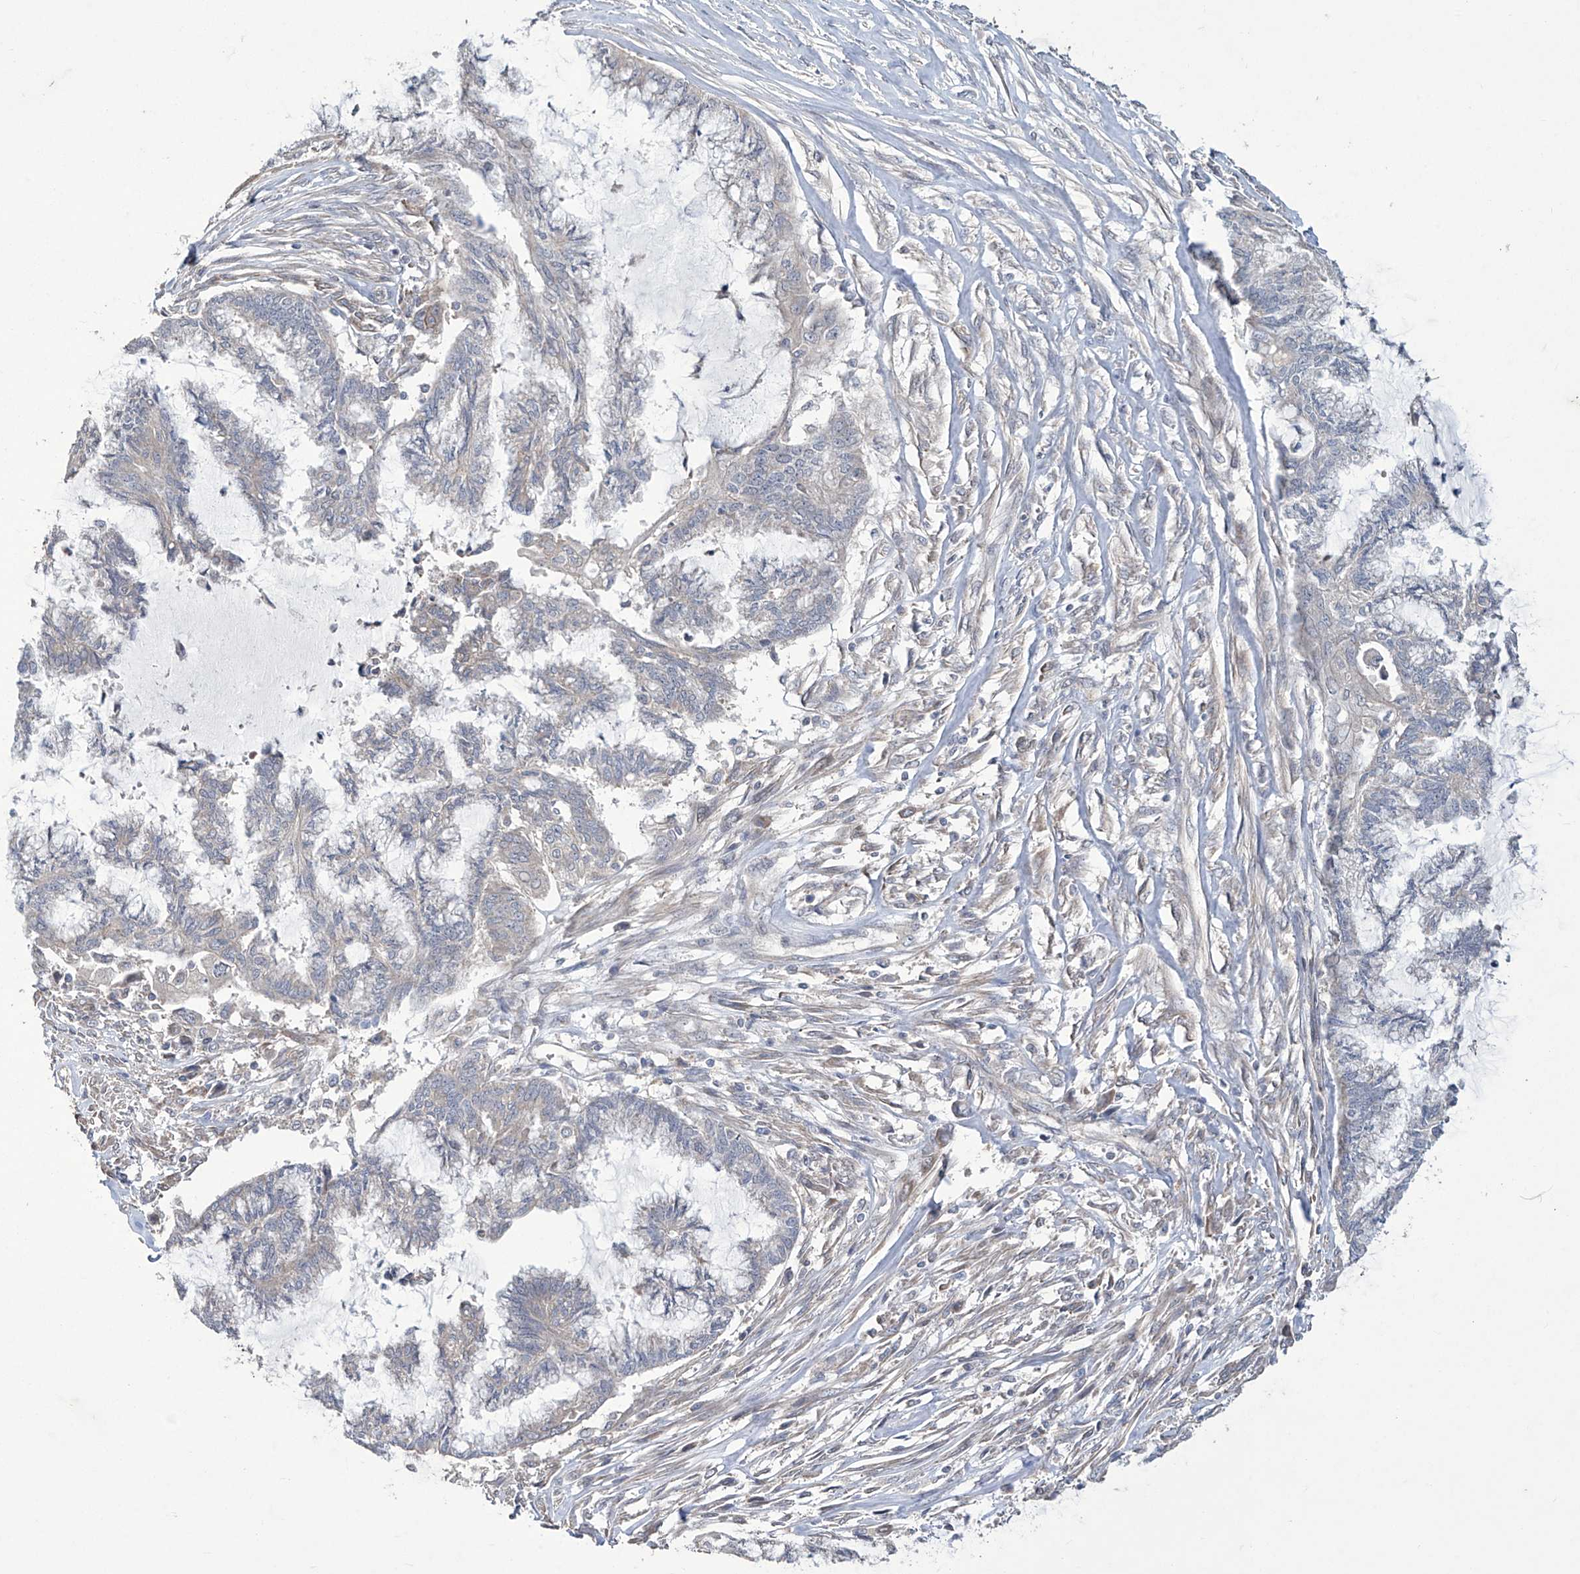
{"staining": {"intensity": "negative", "quantity": "none", "location": "none"}, "tissue": "endometrial cancer", "cell_type": "Tumor cells", "image_type": "cancer", "snomed": [{"axis": "morphology", "description": "Adenocarcinoma, NOS"}, {"axis": "topography", "description": "Endometrium"}], "caption": "A micrograph of human endometrial adenocarcinoma is negative for staining in tumor cells.", "gene": "TRIM60", "patient": {"sex": "female", "age": 86}}